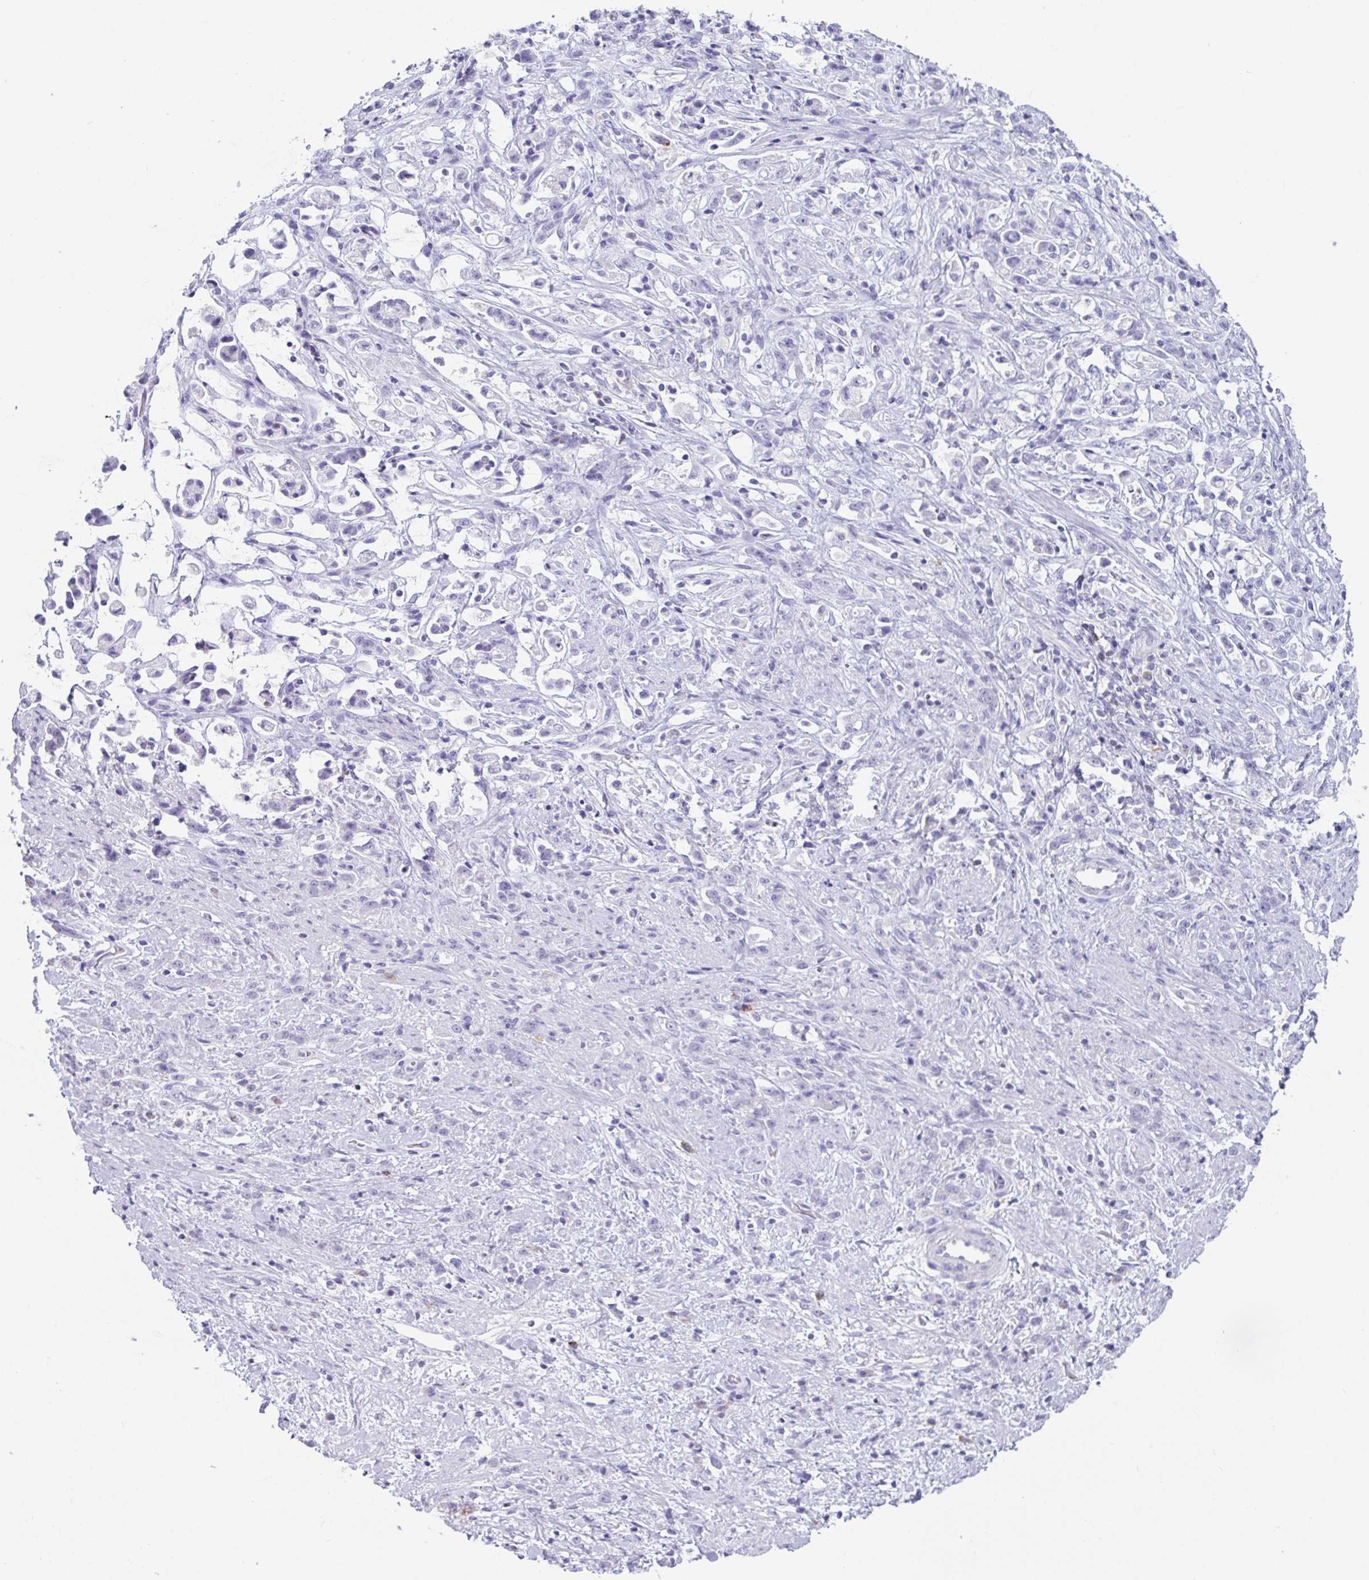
{"staining": {"intensity": "negative", "quantity": "none", "location": "none"}, "tissue": "stomach cancer", "cell_type": "Tumor cells", "image_type": "cancer", "snomed": [{"axis": "morphology", "description": "Adenocarcinoma, NOS"}, {"axis": "topography", "description": "Stomach"}], "caption": "IHC histopathology image of human stomach cancer (adenocarcinoma) stained for a protein (brown), which reveals no positivity in tumor cells. Nuclei are stained in blue.", "gene": "PLA2G1B", "patient": {"sex": "female", "age": 60}}